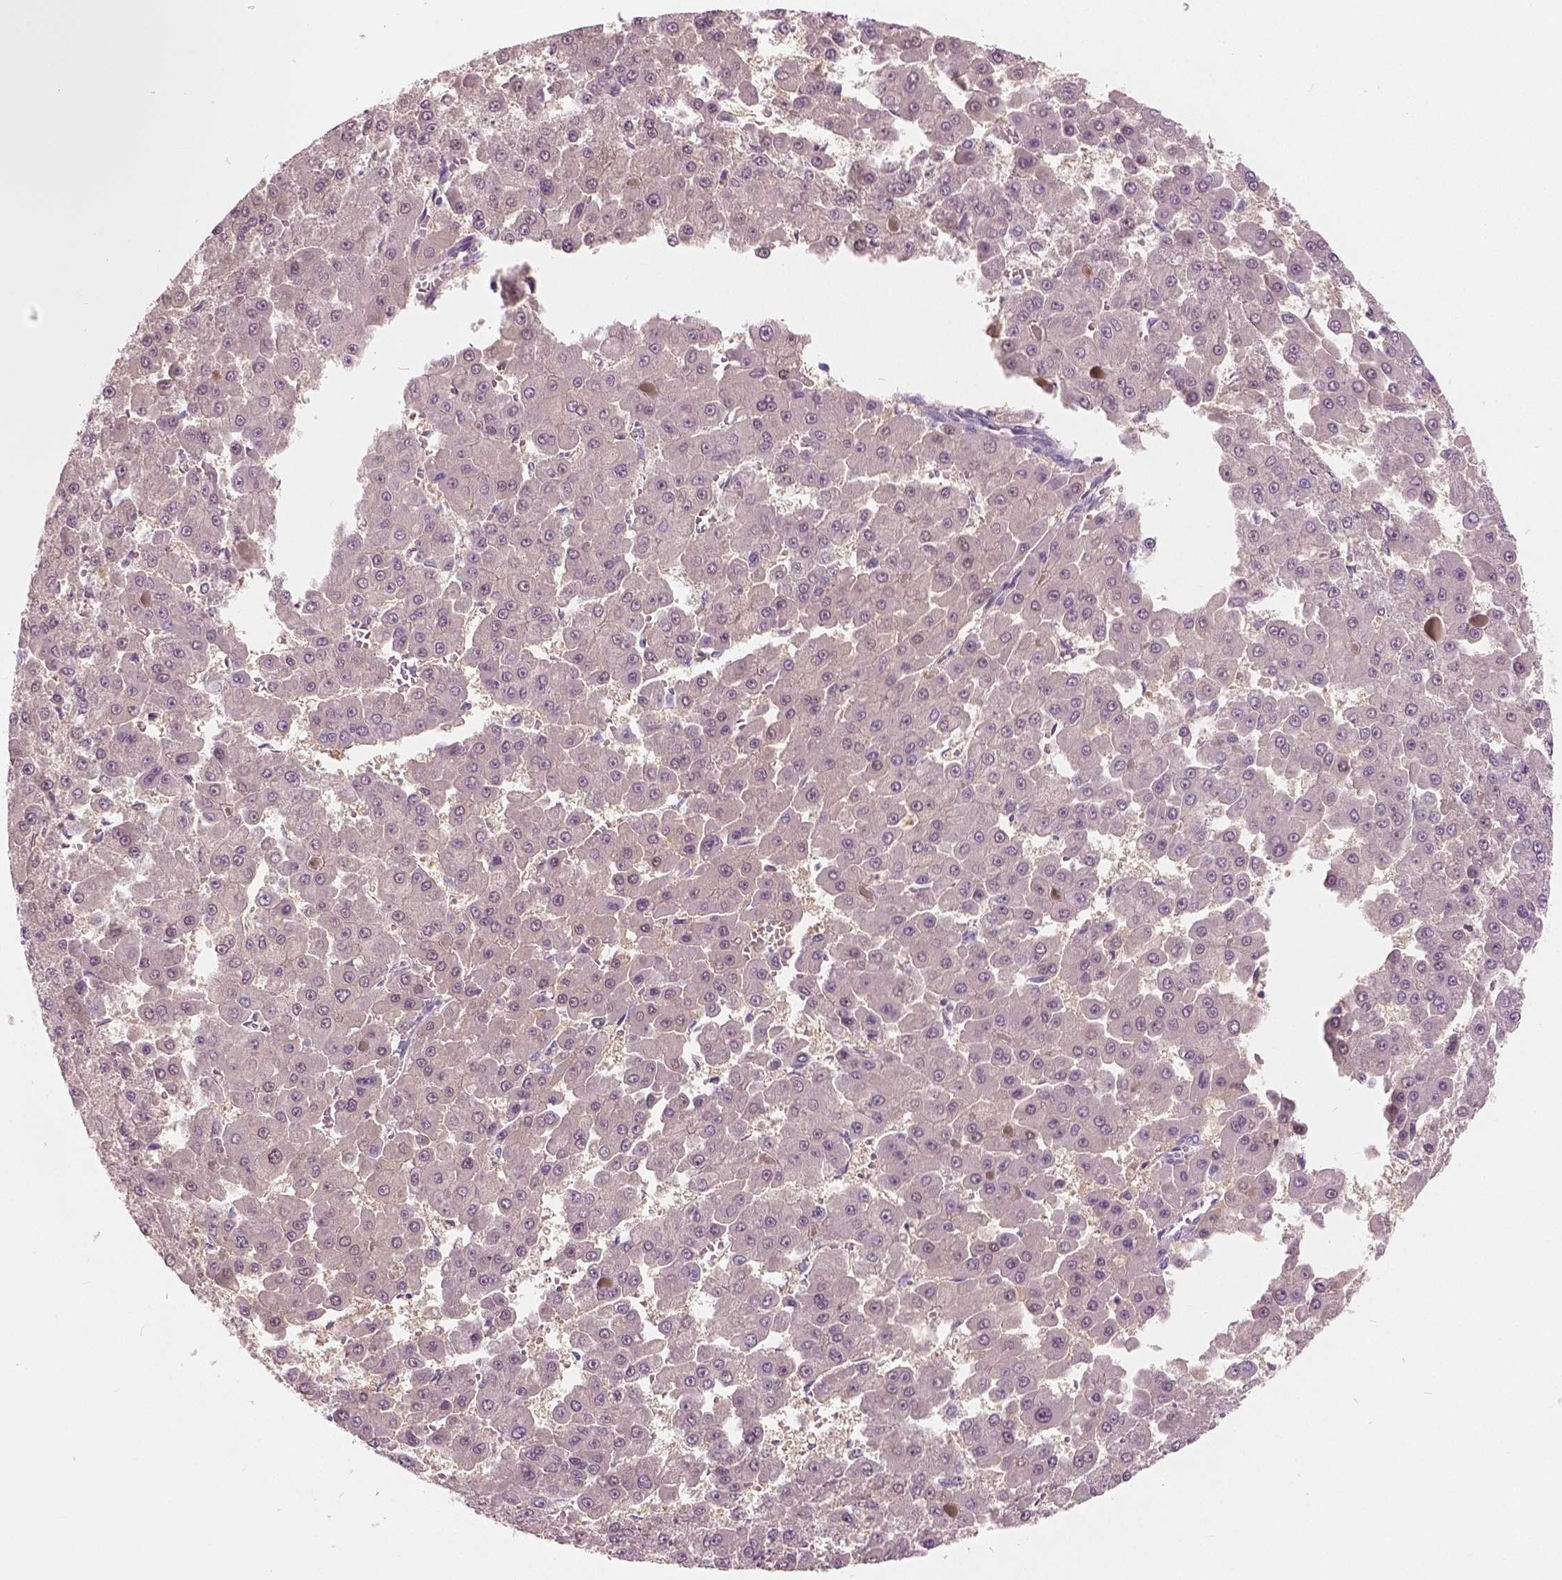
{"staining": {"intensity": "negative", "quantity": "none", "location": "none"}, "tissue": "liver cancer", "cell_type": "Tumor cells", "image_type": "cancer", "snomed": [{"axis": "morphology", "description": "Carcinoma, Hepatocellular, NOS"}, {"axis": "topography", "description": "Liver"}], "caption": "Protein analysis of liver cancer shows no significant positivity in tumor cells. (Stains: DAB IHC with hematoxylin counter stain, Microscopy: brightfield microscopy at high magnification).", "gene": "GALM", "patient": {"sex": "male", "age": 78}}